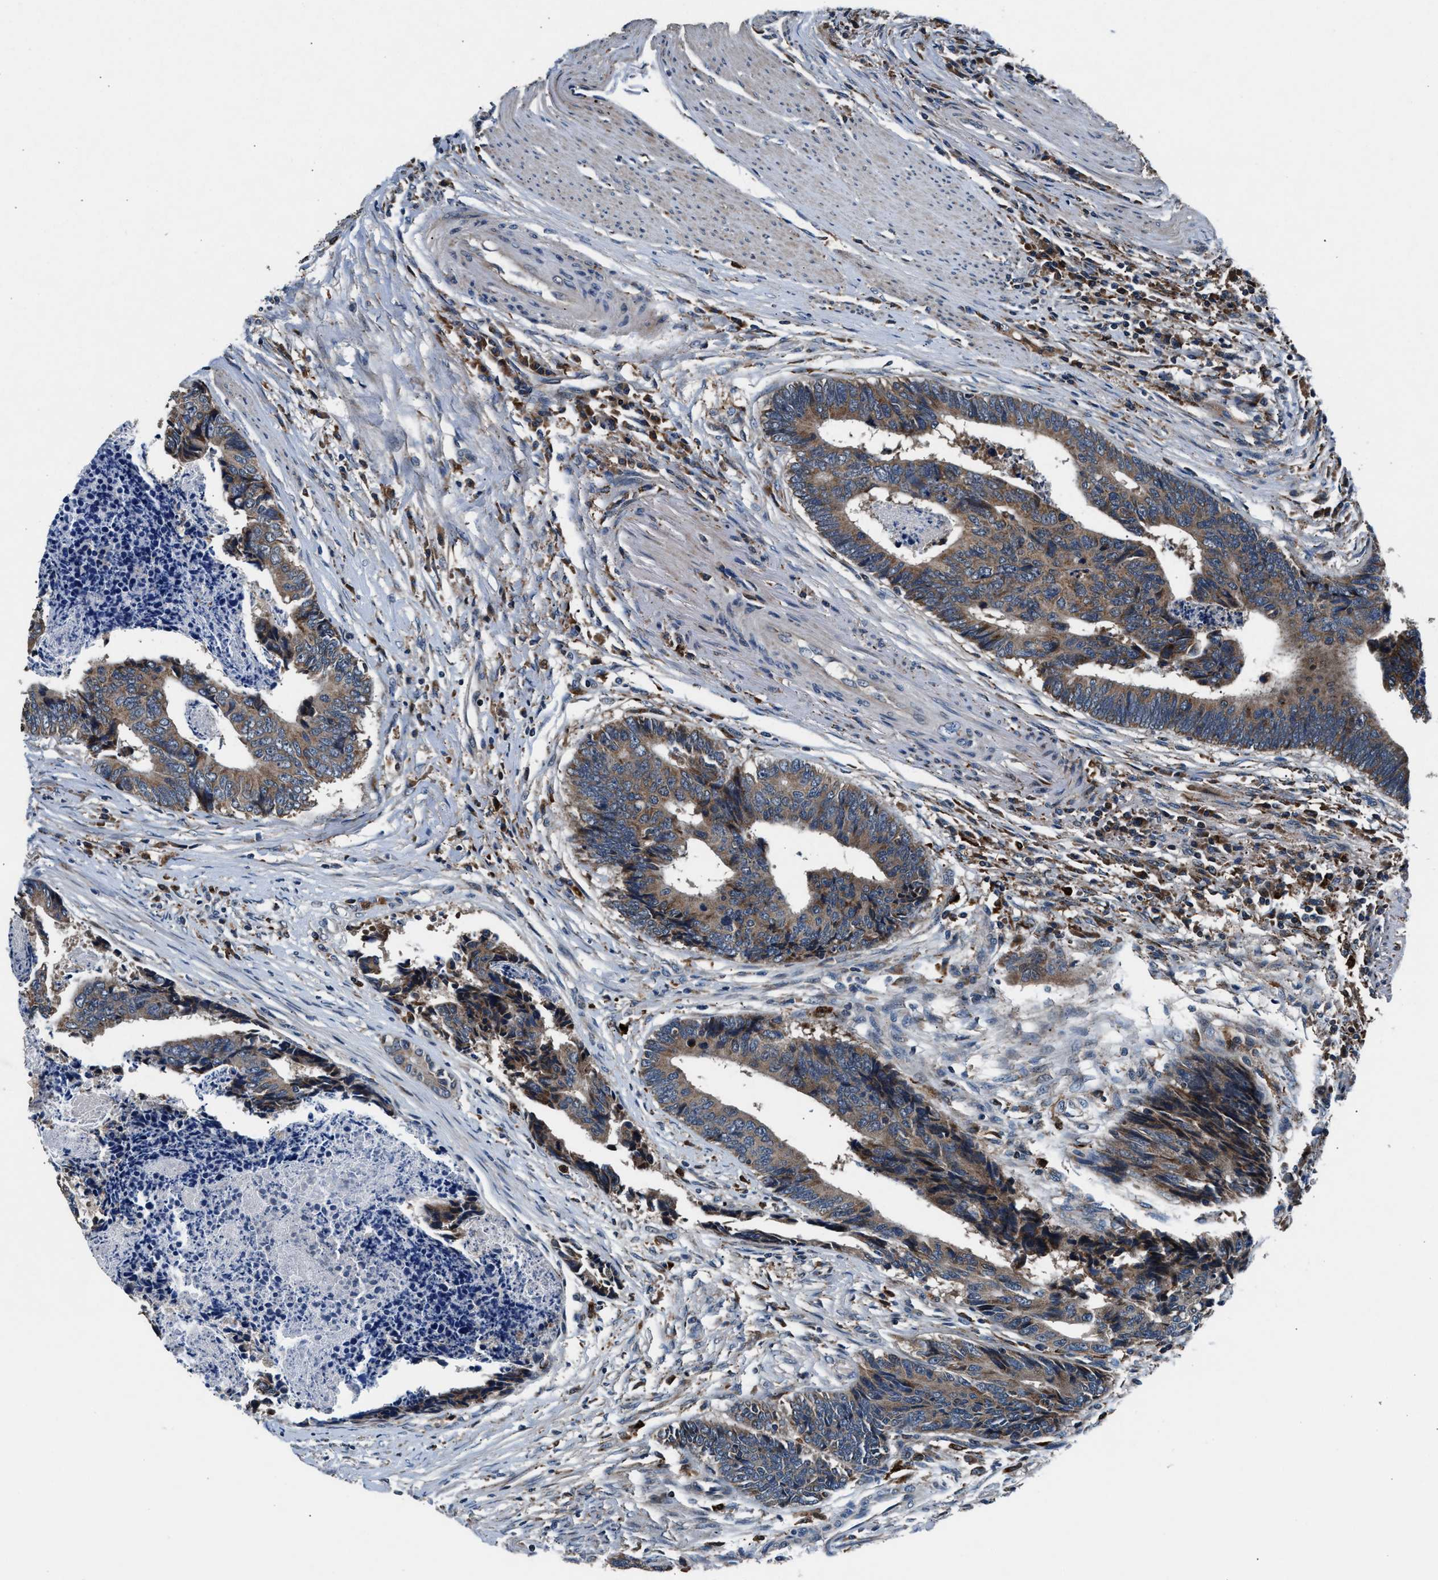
{"staining": {"intensity": "weak", "quantity": ">75%", "location": "cytoplasmic/membranous"}, "tissue": "colorectal cancer", "cell_type": "Tumor cells", "image_type": "cancer", "snomed": [{"axis": "morphology", "description": "Adenocarcinoma, NOS"}, {"axis": "topography", "description": "Rectum"}], "caption": "Protein analysis of colorectal cancer (adenocarcinoma) tissue exhibits weak cytoplasmic/membranous staining in approximately >75% of tumor cells. (DAB = brown stain, brightfield microscopy at high magnification).", "gene": "FAM221A", "patient": {"sex": "male", "age": 84}}